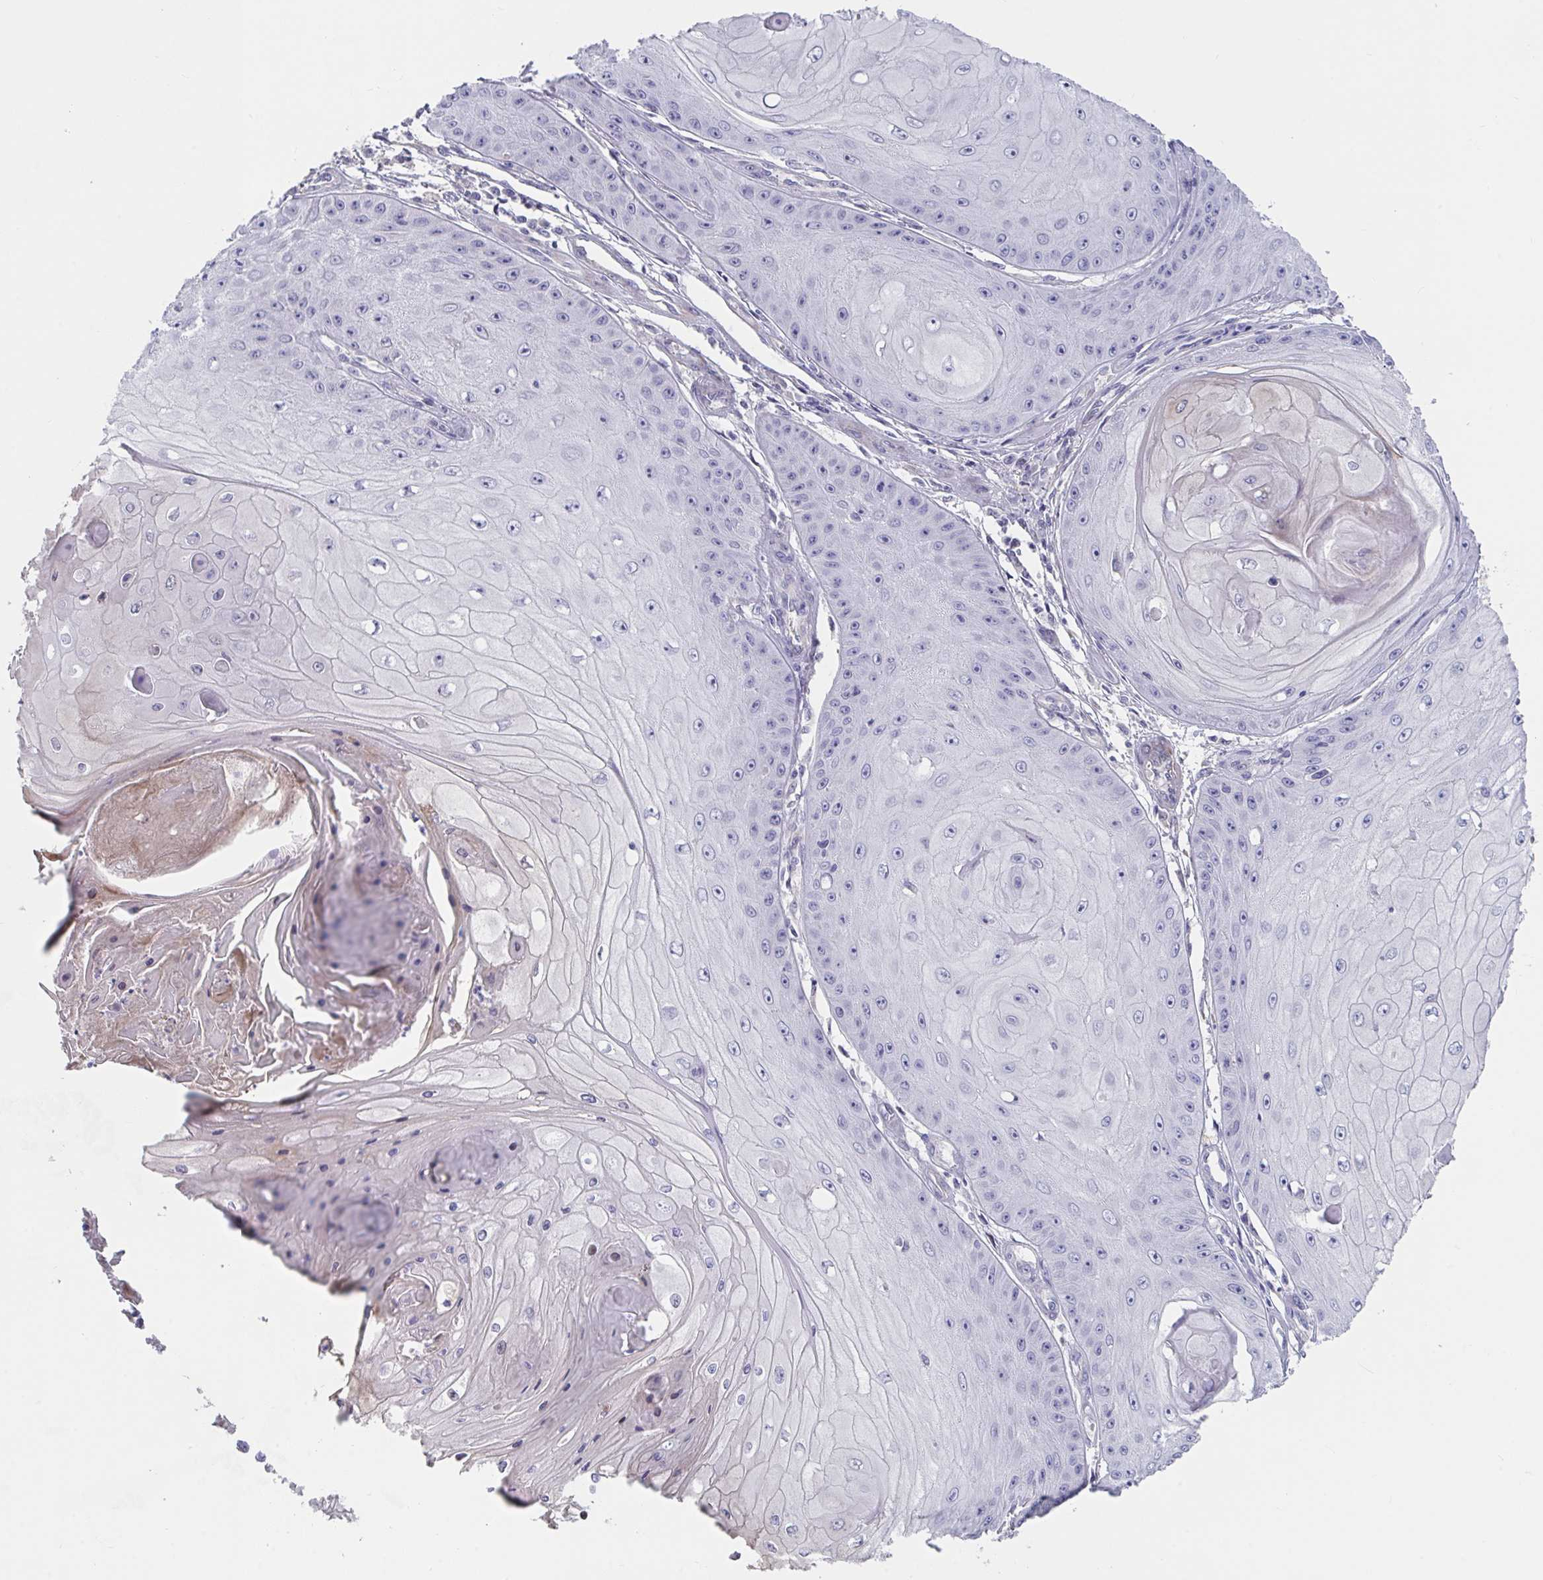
{"staining": {"intensity": "negative", "quantity": "none", "location": "none"}, "tissue": "skin cancer", "cell_type": "Tumor cells", "image_type": "cancer", "snomed": [{"axis": "morphology", "description": "Squamous cell carcinoma, NOS"}, {"axis": "topography", "description": "Skin"}], "caption": "Tumor cells show no significant expression in skin cancer (squamous cell carcinoma). Nuclei are stained in blue.", "gene": "FAM156B", "patient": {"sex": "male", "age": 70}}